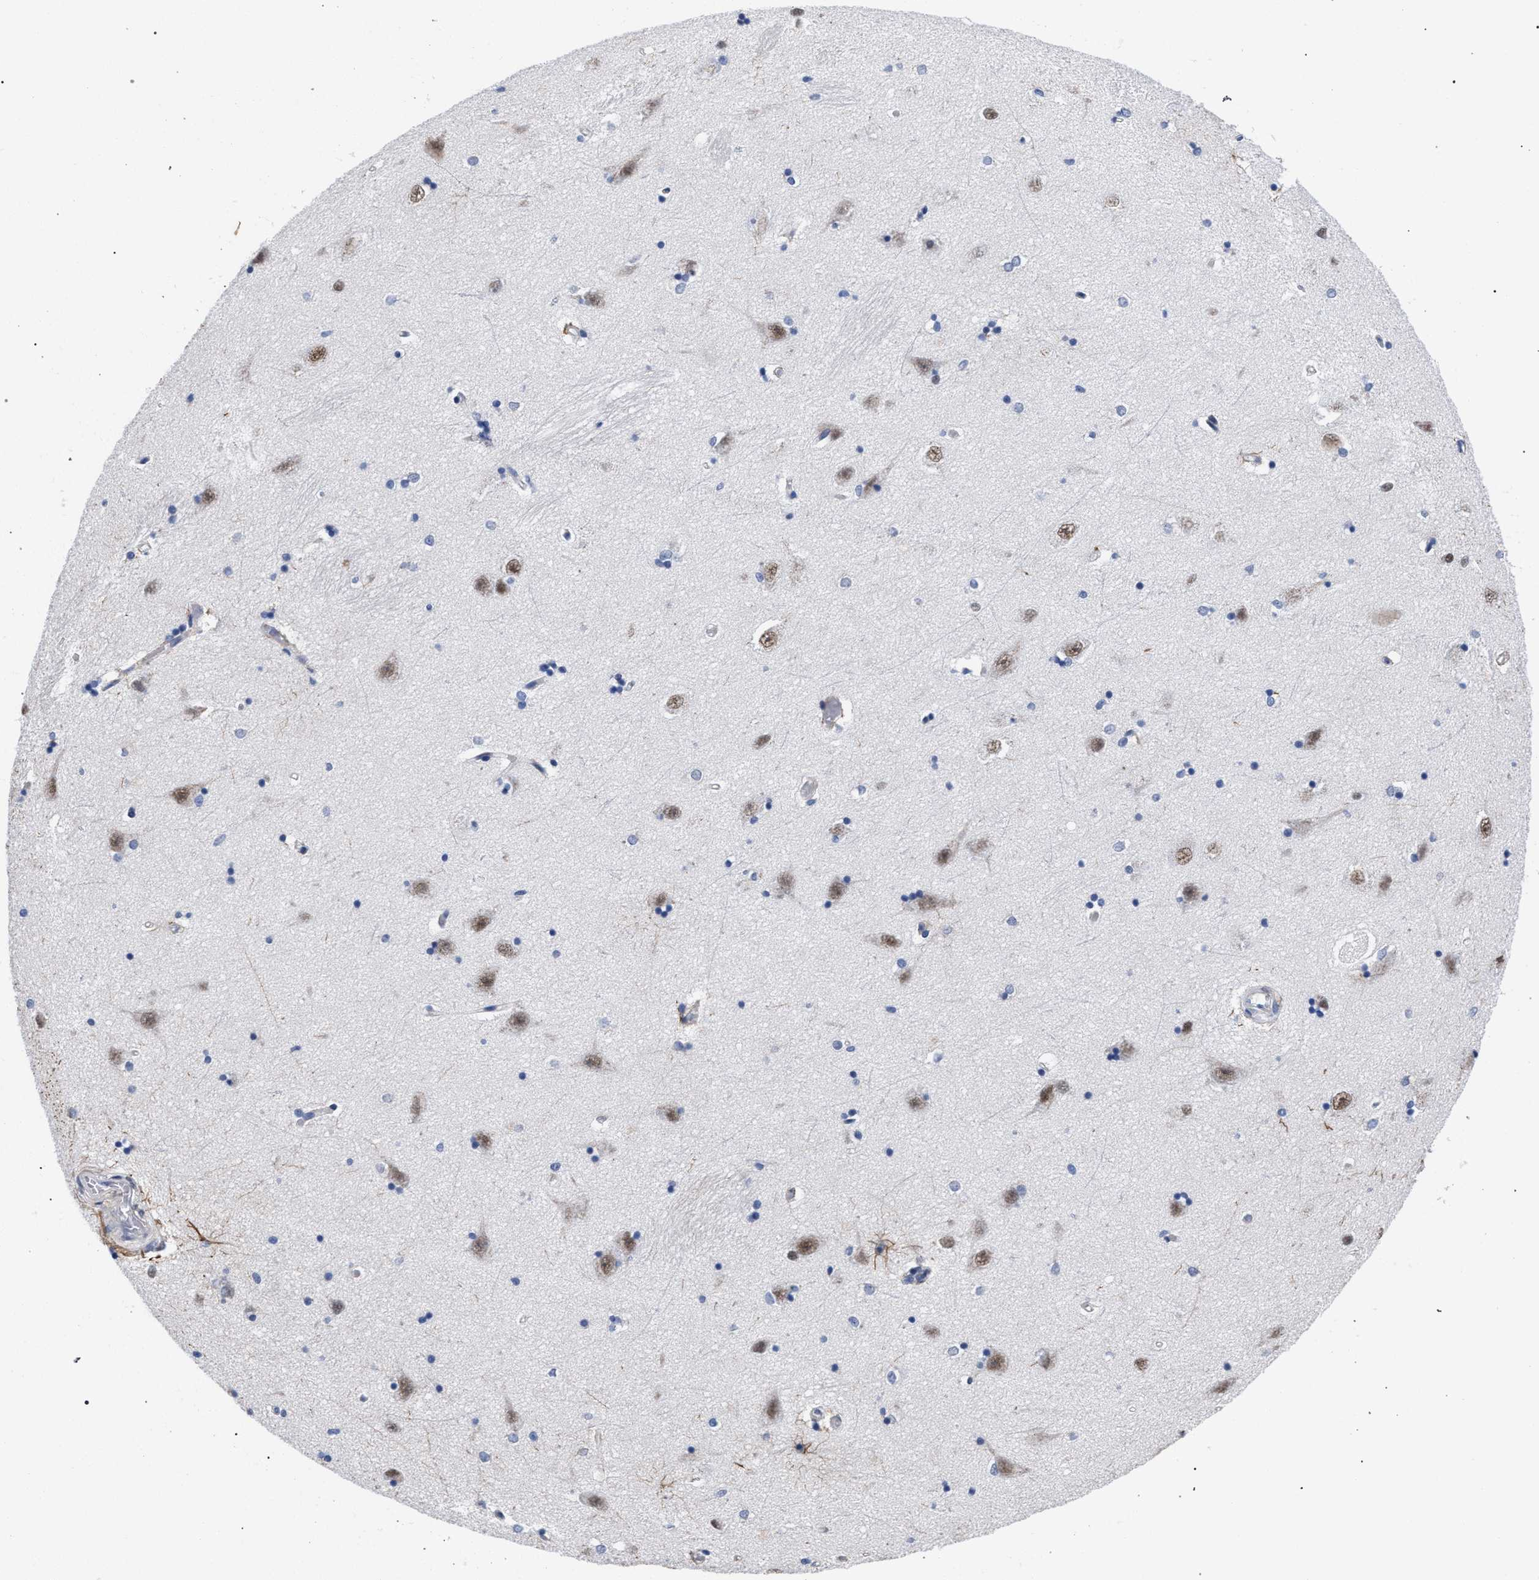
{"staining": {"intensity": "moderate", "quantity": "<25%", "location": "nuclear"}, "tissue": "hippocampus", "cell_type": "Glial cells", "image_type": "normal", "snomed": [{"axis": "morphology", "description": "Normal tissue, NOS"}, {"axis": "topography", "description": "Hippocampus"}], "caption": "A low amount of moderate nuclear staining is appreciated in approximately <25% of glial cells in unremarkable hippocampus. The protein is stained brown, and the nuclei are stained in blue (DAB (3,3'-diaminobenzidine) IHC with brightfield microscopy, high magnification).", "gene": "GOLGA2", "patient": {"sex": "male", "age": 45}}